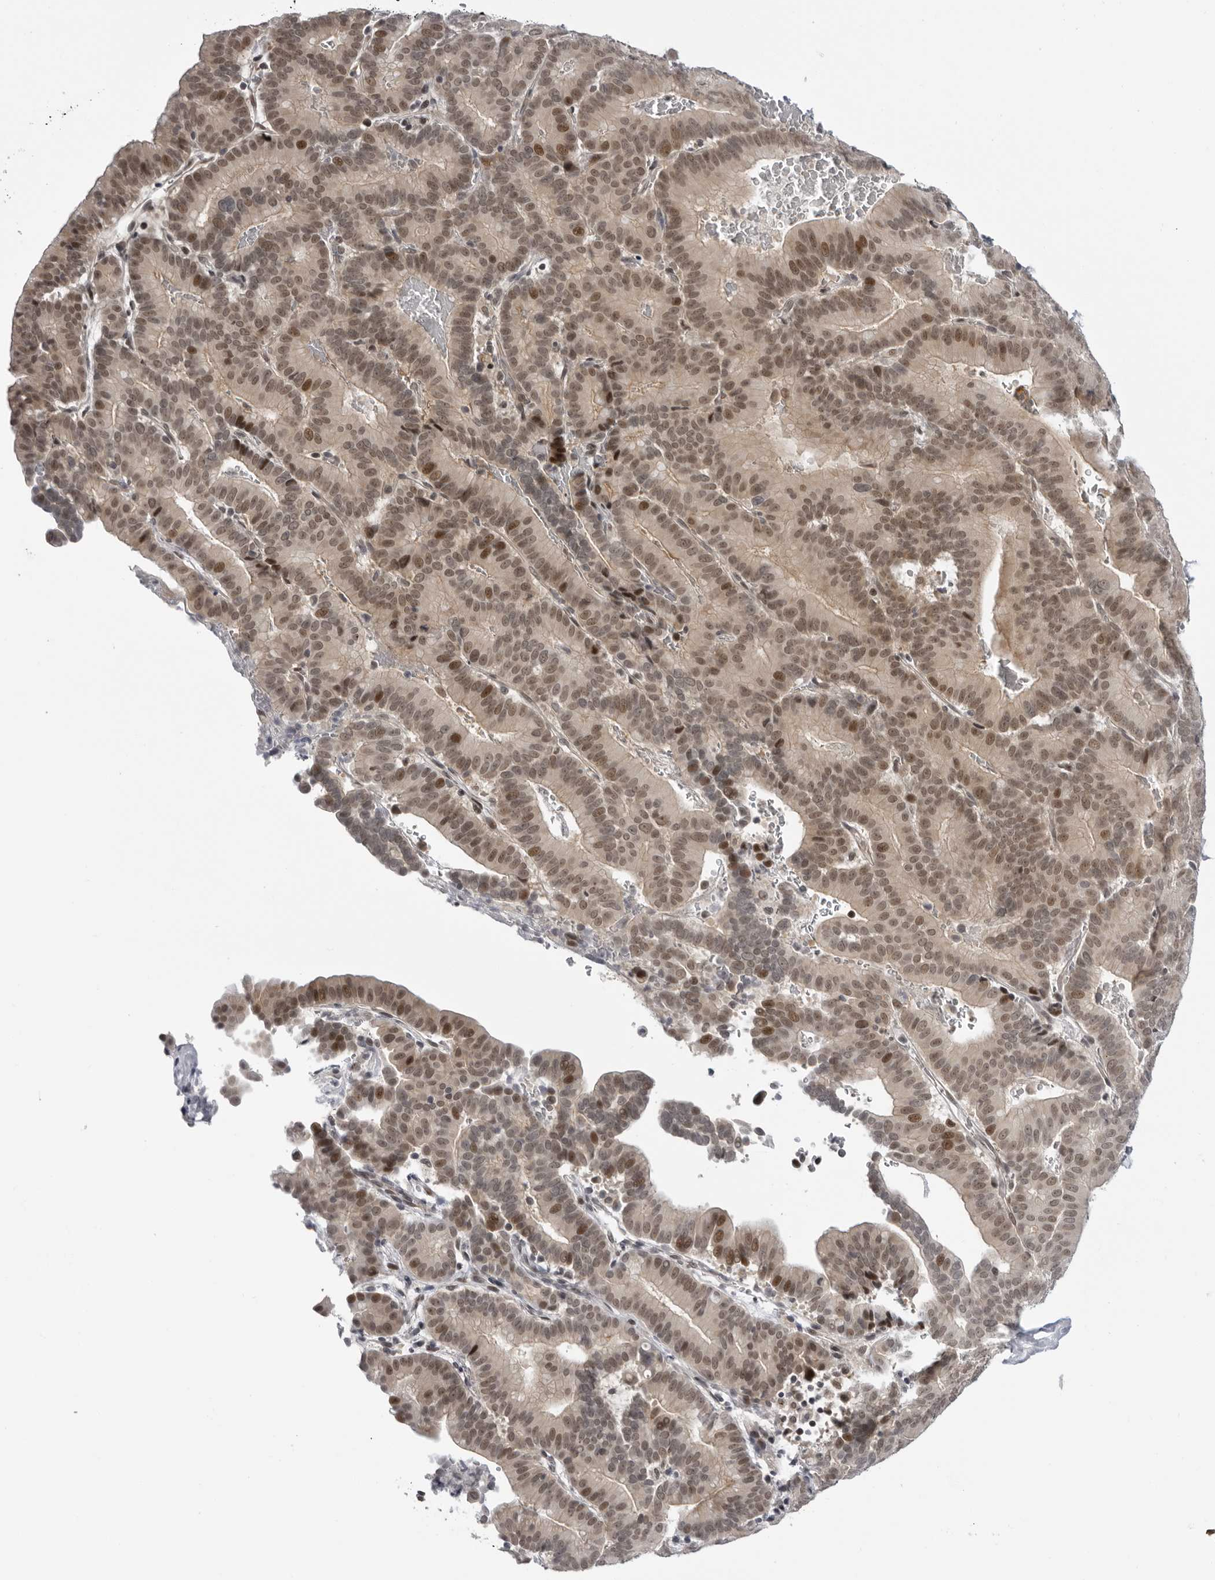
{"staining": {"intensity": "moderate", "quantity": ">75%", "location": "nuclear"}, "tissue": "liver cancer", "cell_type": "Tumor cells", "image_type": "cancer", "snomed": [{"axis": "morphology", "description": "Cholangiocarcinoma"}, {"axis": "topography", "description": "Liver"}], "caption": "Liver cancer (cholangiocarcinoma) stained for a protein demonstrates moderate nuclear positivity in tumor cells. (DAB IHC with brightfield microscopy, high magnification).", "gene": "ALPK2", "patient": {"sex": "female", "age": 75}}